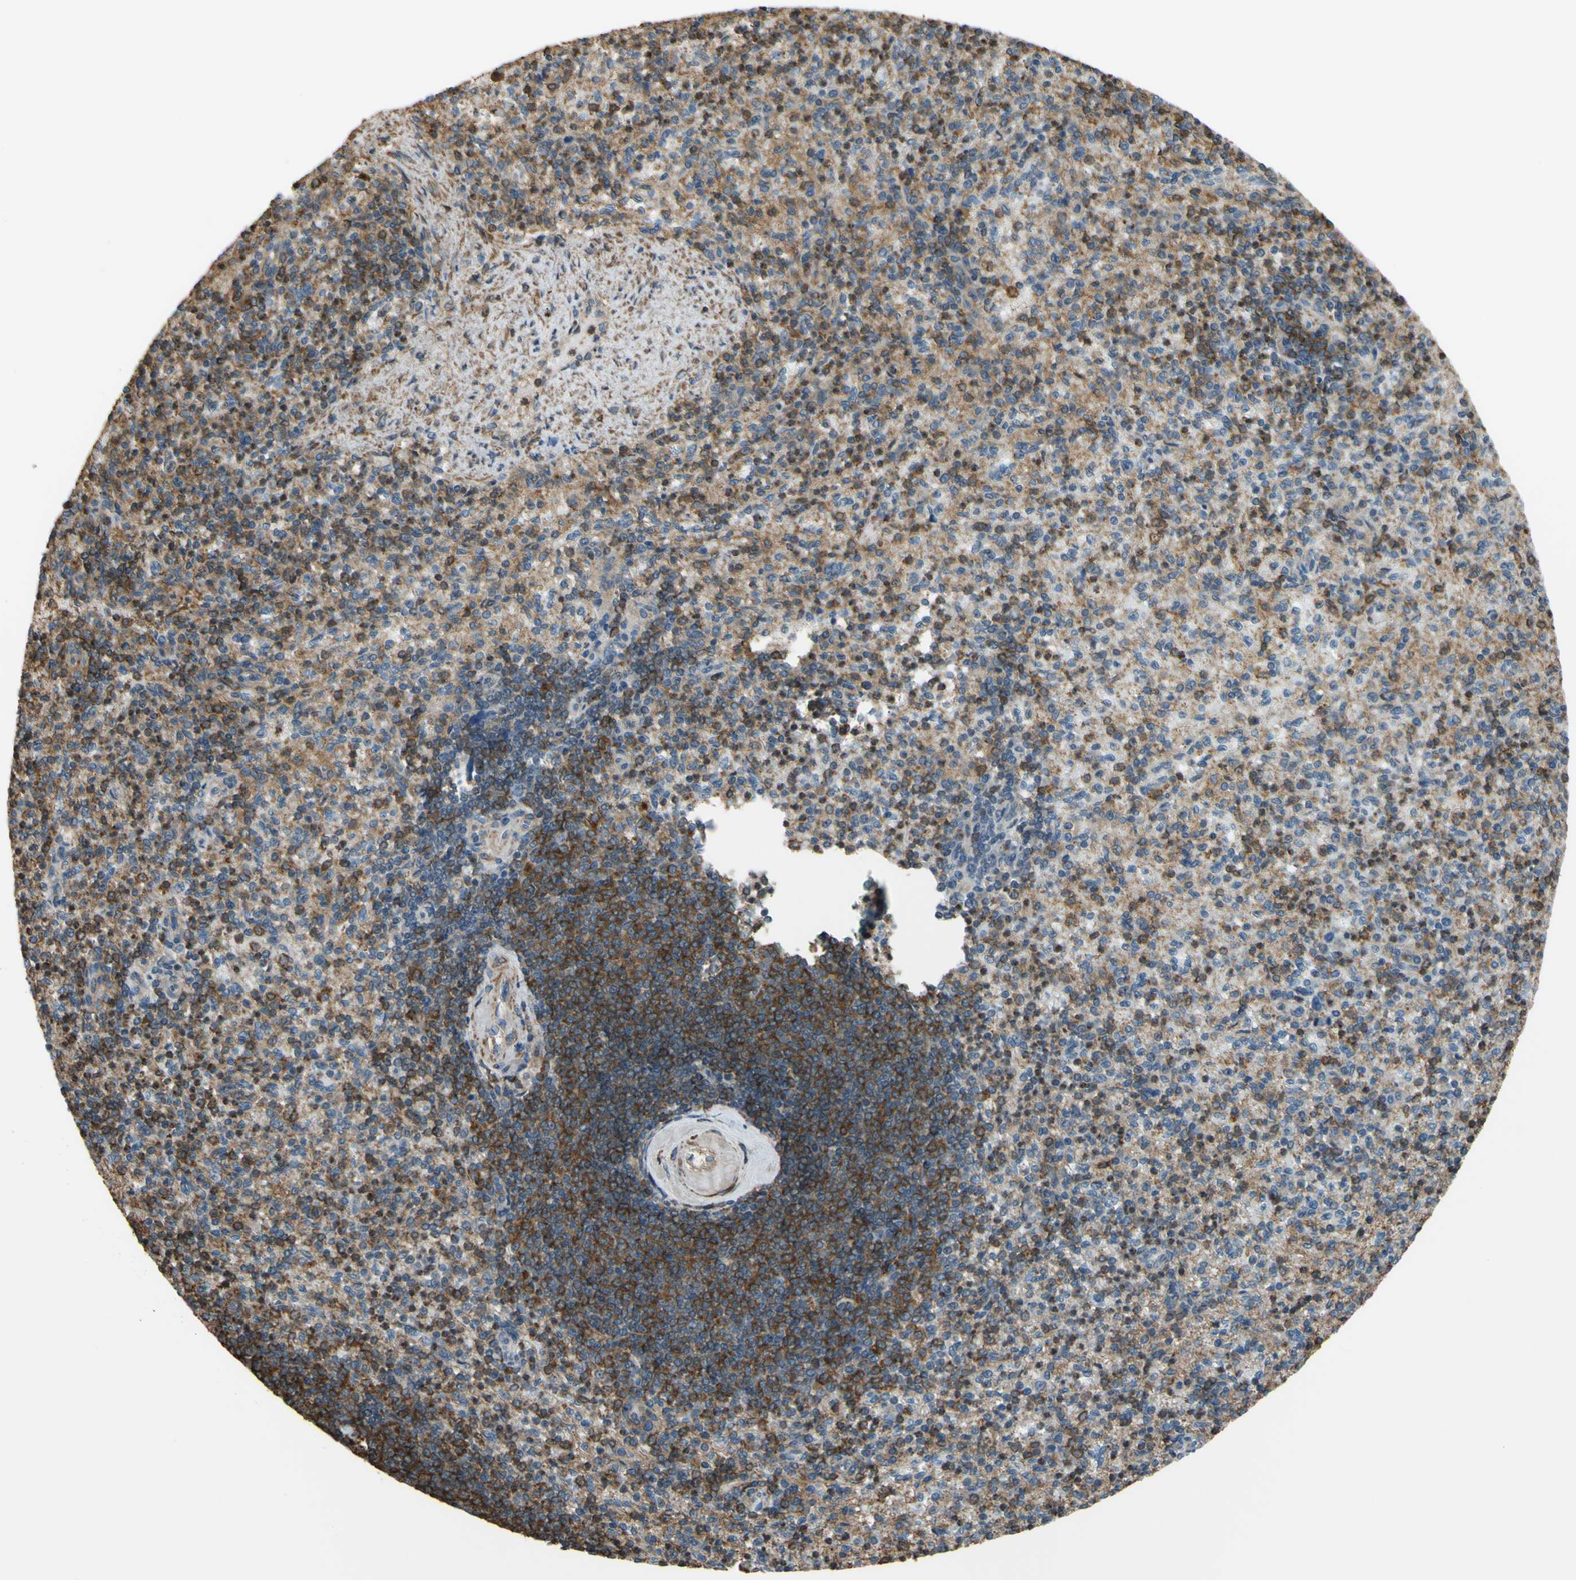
{"staining": {"intensity": "moderate", "quantity": "25%-75%", "location": "cytoplasmic/membranous"}, "tissue": "spleen", "cell_type": "Cells in red pulp", "image_type": "normal", "snomed": [{"axis": "morphology", "description": "Normal tissue, NOS"}, {"axis": "topography", "description": "Spleen"}], "caption": "Normal spleen shows moderate cytoplasmic/membranous staining in about 25%-75% of cells in red pulp.", "gene": "ADD3", "patient": {"sex": "female", "age": 74}}